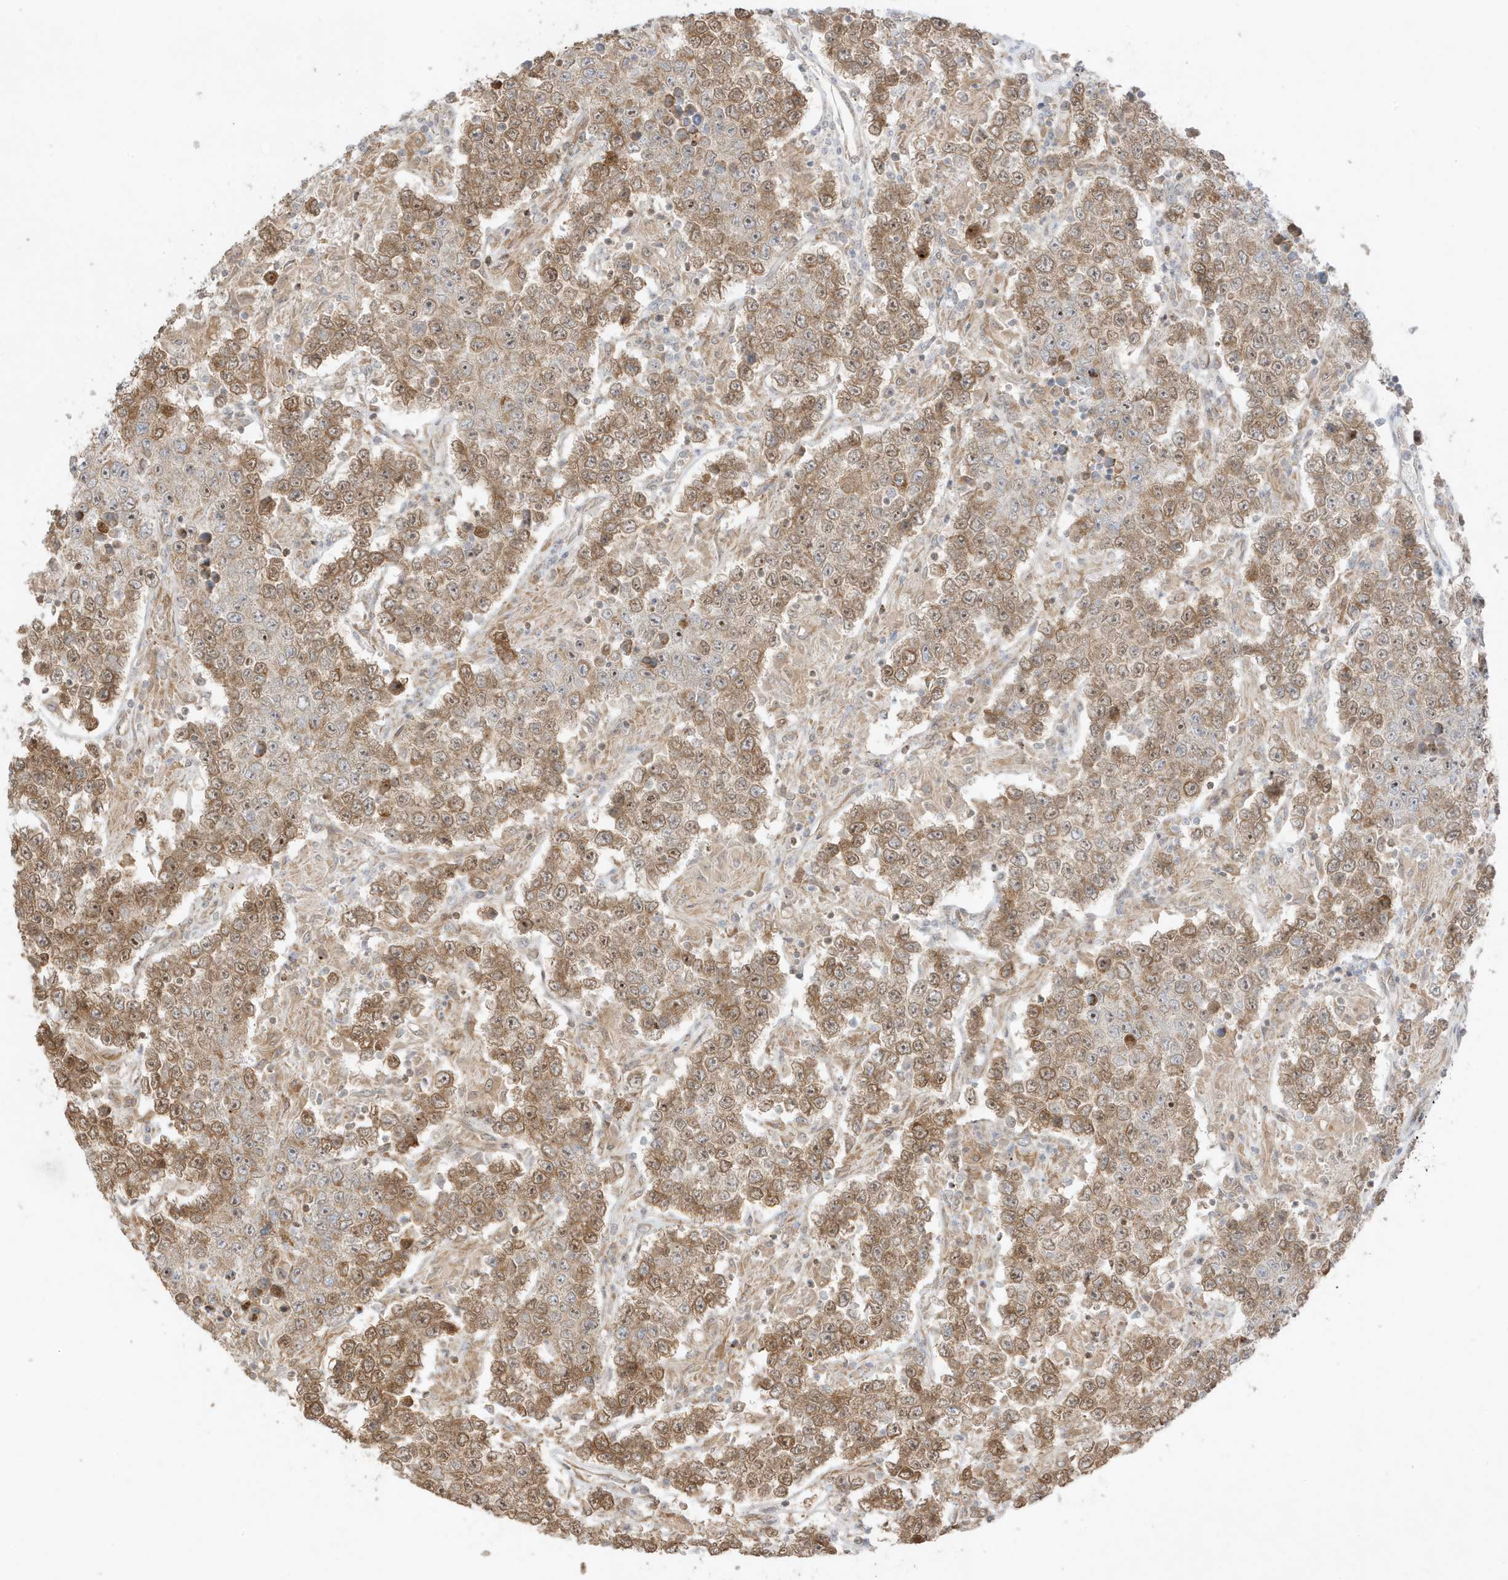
{"staining": {"intensity": "moderate", "quantity": ">75%", "location": "cytoplasmic/membranous"}, "tissue": "testis cancer", "cell_type": "Tumor cells", "image_type": "cancer", "snomed": [{"axis": "morphology", "description": "Normal tissue, NOS"}, {"axis": "morphology", "description": "Urothelial carcinoma, High grade"}, {"axis": "morphology", "description": "Seminoma, NOS"}, {"axis": "morphology", "description": "Carcinoma, Embryonal, NOS"}, {"axis": "topography", "description": "Urinary bladder"}, {"axis": "topography", "description": "Testis"}], "caption": "DAB (3,3'-diaminobenzidine) immunohistochemical staining of human testis embryonal carcinoma demonstrates moderate cytoplasmic/membranous protein staining in about >75% of tumor cells.", "gene": "ZBTB41", "patient": {"sex": "male", "age": 41}}